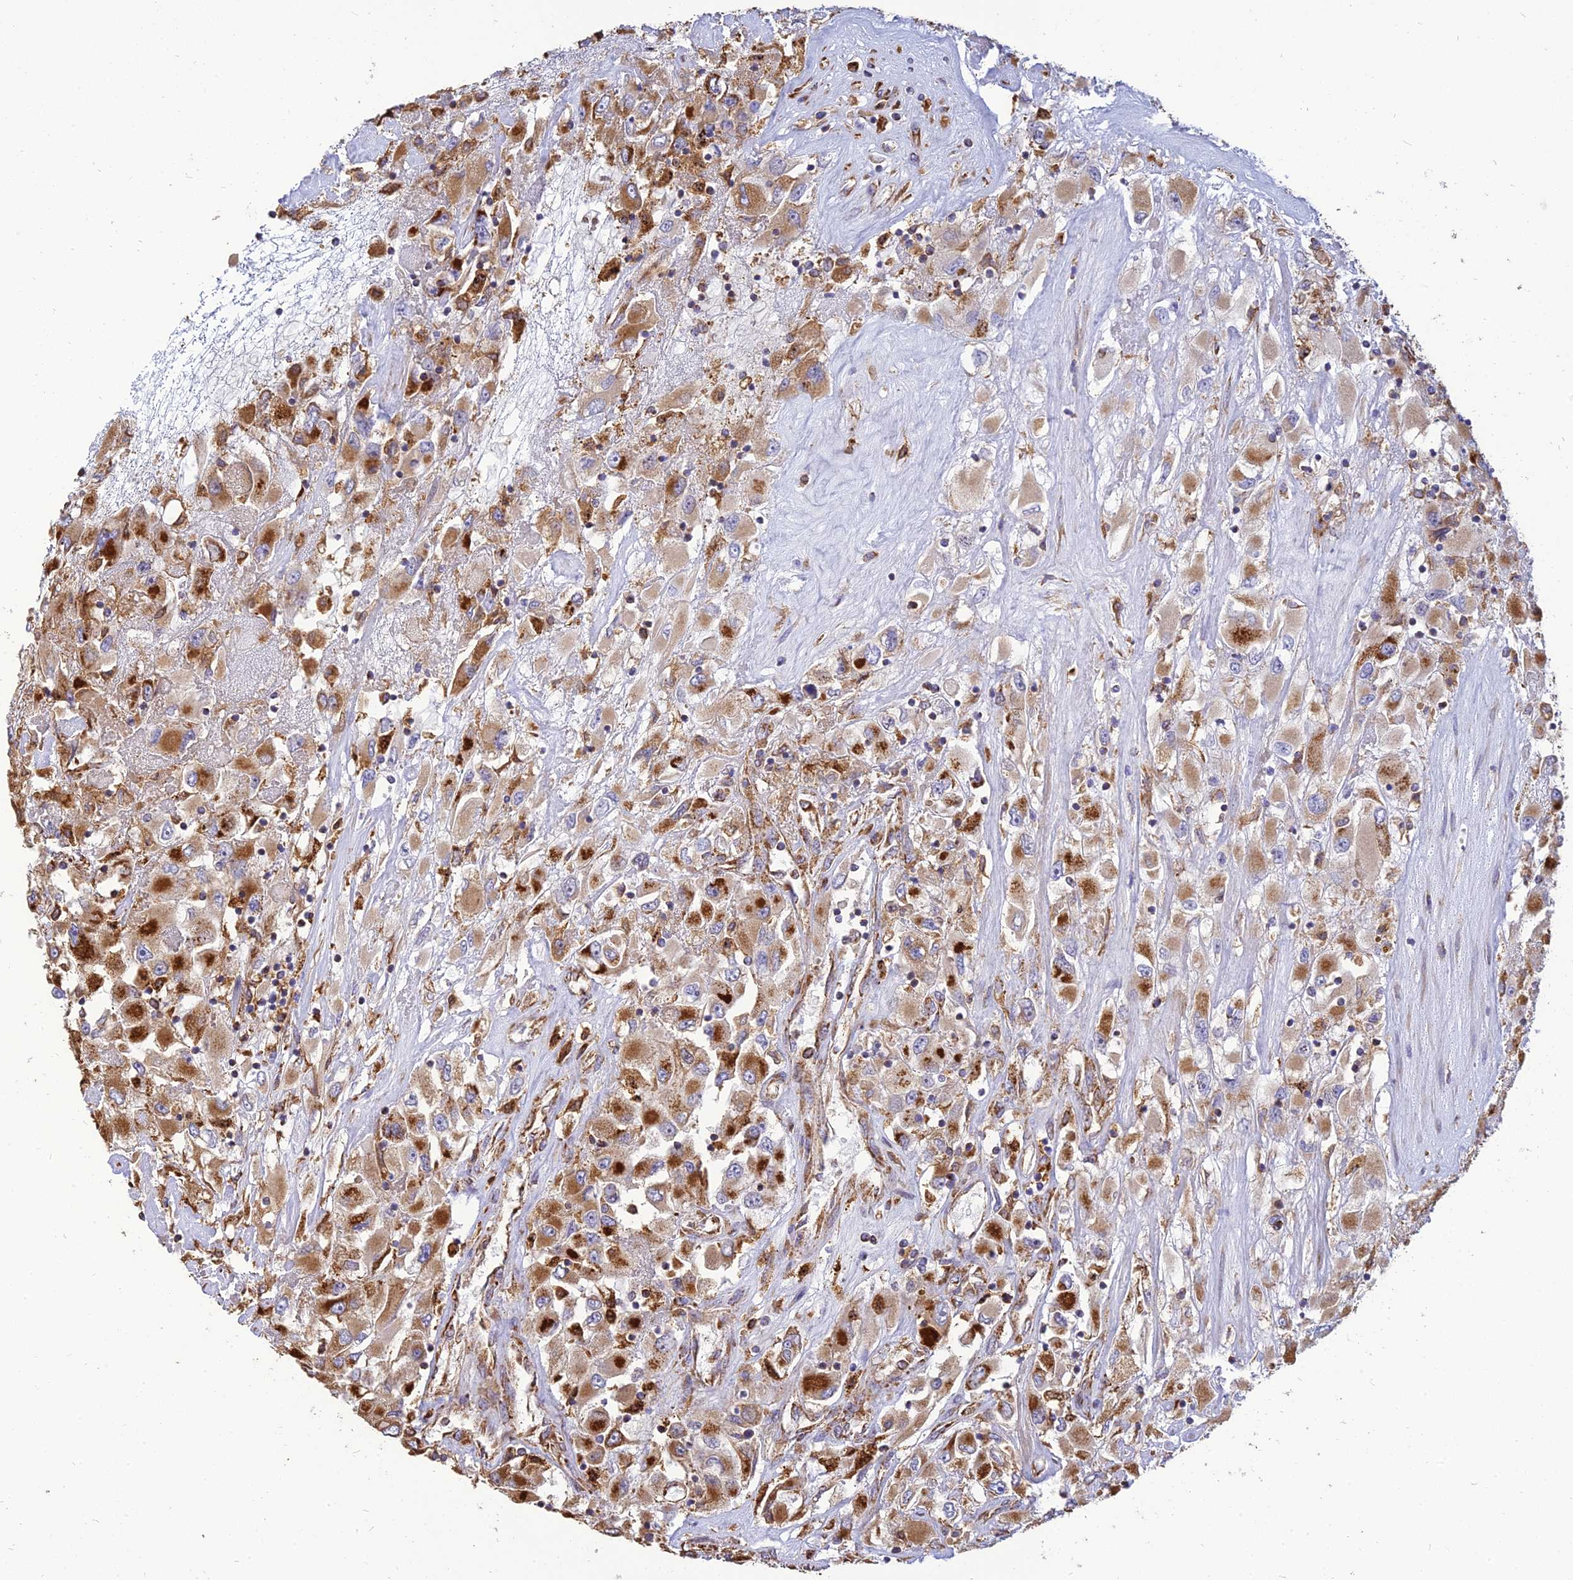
{"staining": {"intensity": "strong", "quantity": ">75%", "location": "cytoplasmic/membranous"}, "tissue": "renal cancer", "cell_type": "Tumor cells", "image_type": "cancer", "snomed": [{"axis": "morphology", "description": "Adenocarcinoma, NOS"}, {"axis": "topography", "description": "Kidney"}], "caption": "Renal cancer tissue exhibits strong cytoplasmic/membranous expression in approximately >75% of tumor cells", "gene": "THUMPD2", "patient": {"sex": "female", "age": 52}}